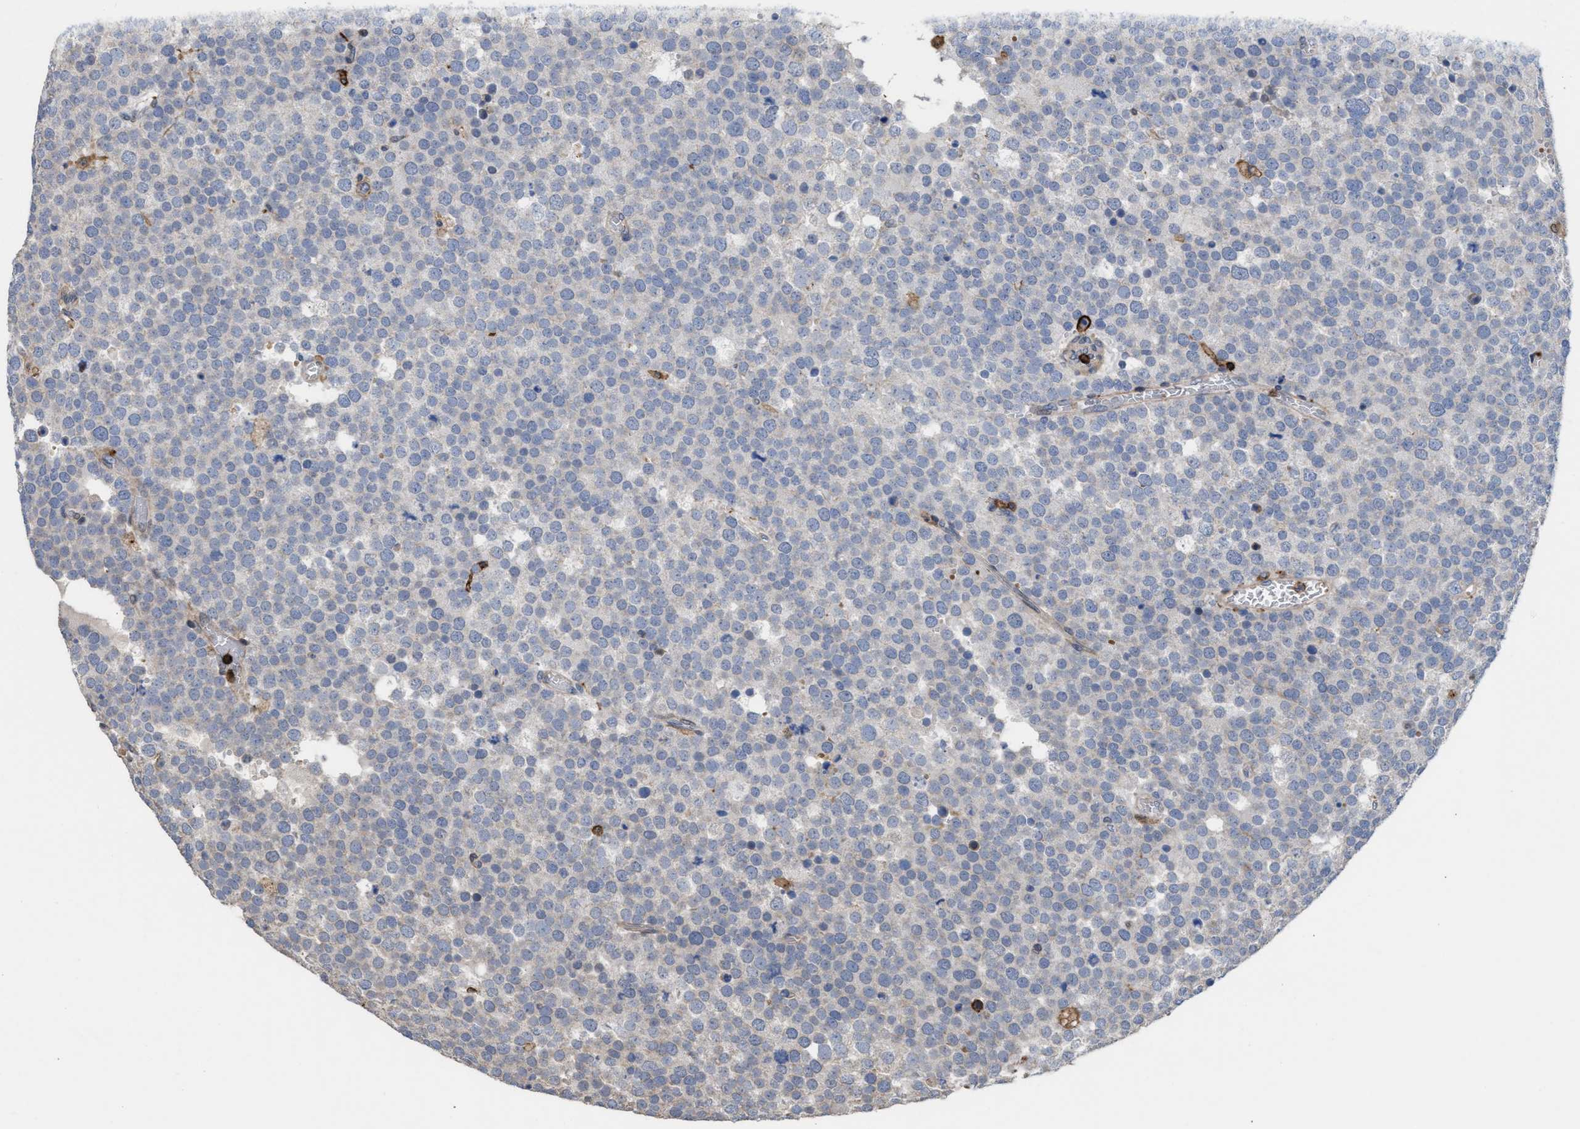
{"staining": {"intensity": "negative", "quantity": "none", "location": "none"}, "tissue": "testis cancer", "cell_type": "Tumor cells", "image_type": "cancer", "snomed": [{"axis": "morphology", "description": "Normal tissue, NOS"}, {"axis": "morphology", "description": "Seminoma, NOS"}, {"axis": "topography", "description": "Testis"}], "caption": "High magnification brightfield microscopy of testis cancer (seminoma) stained with DAB (brown) and counterstained with hematoxylin (blue): tumor cells show no significant positivity.", "gene": "PTPRE", "patient": {"sex": "male", "age": 71}}